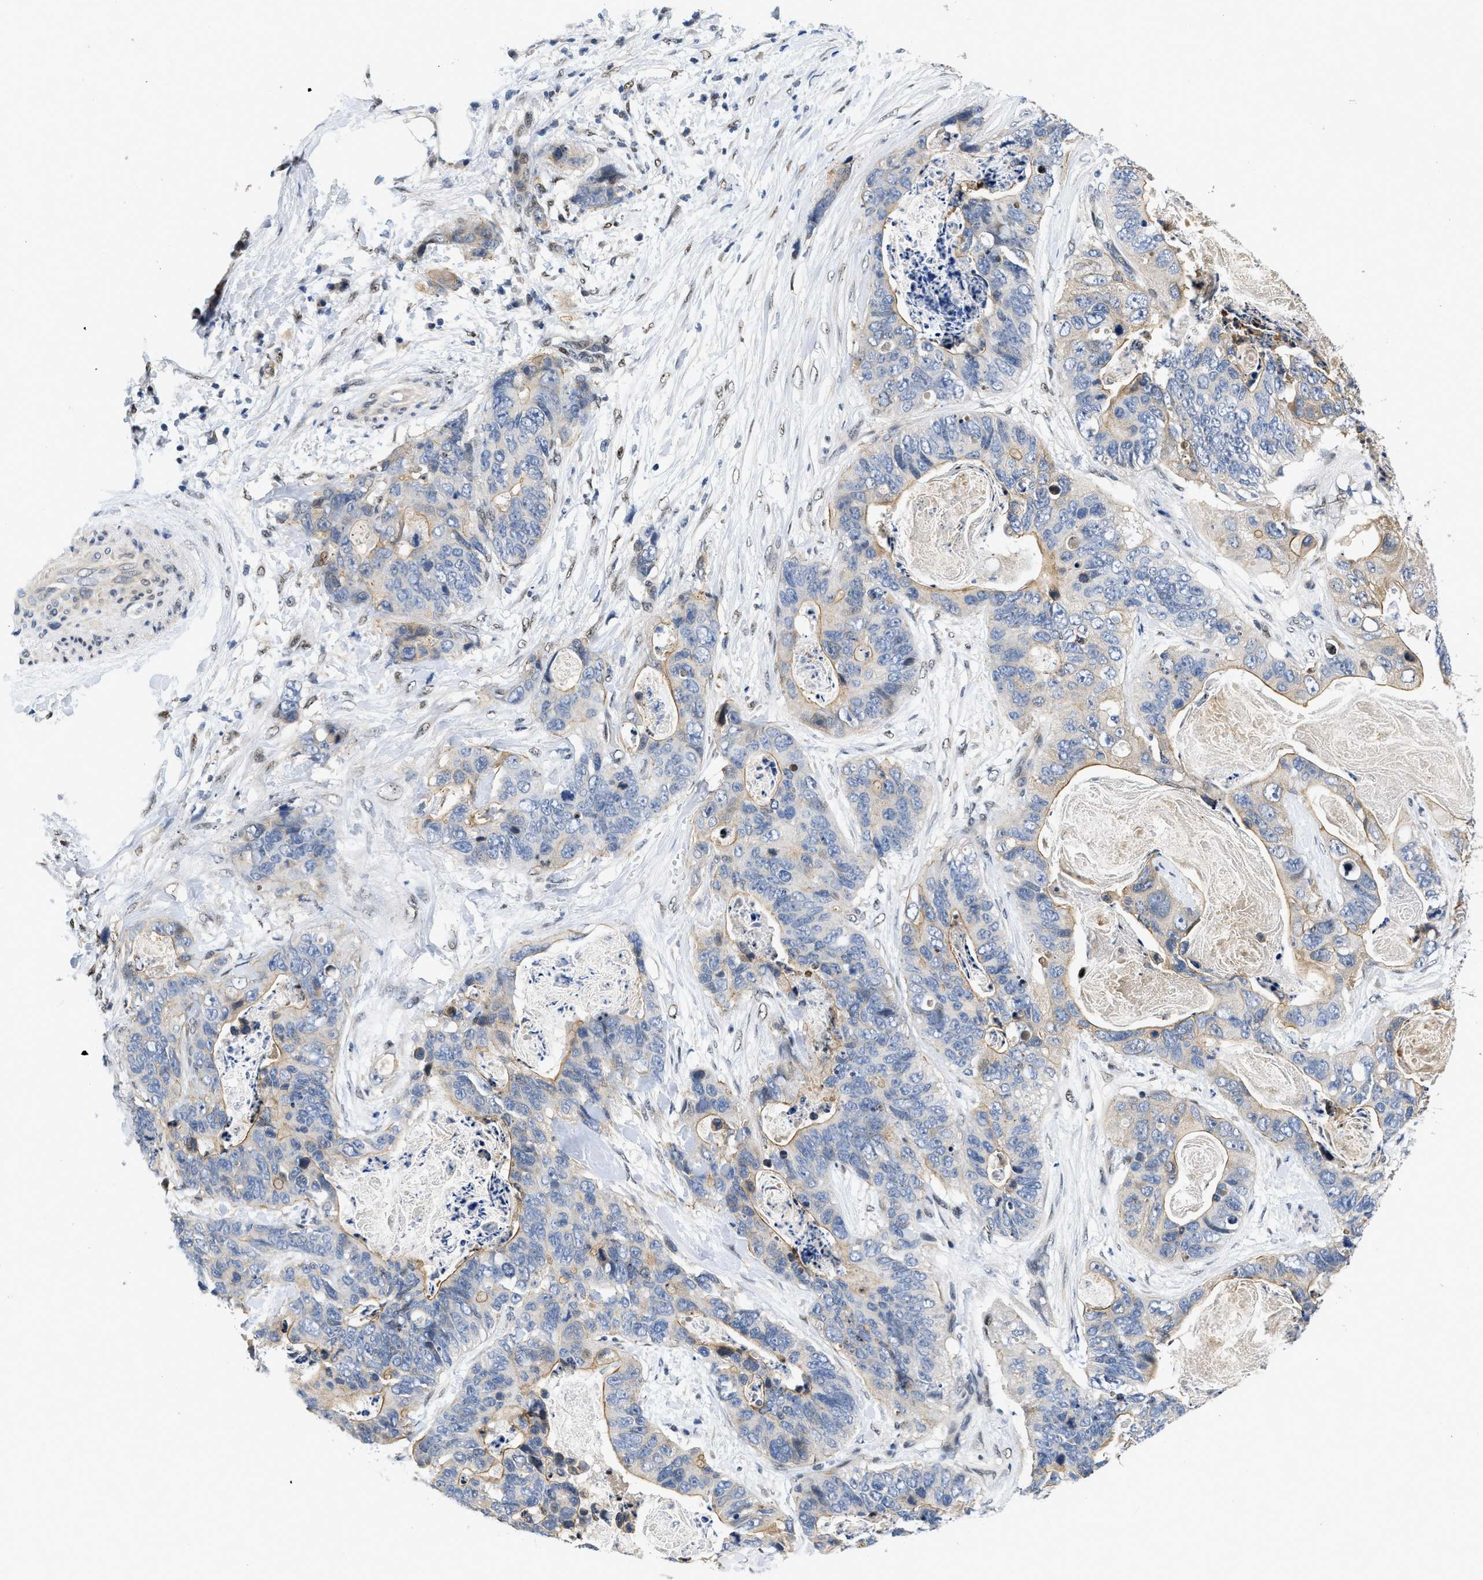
{"staining": {"intensity": "moderate", "quantity": "<25%", "location": "cytoplasmic/membranous,nuclear"}, "tissue": "stomach cancer", "cell_type": "Tumor cells", "image_type": "cancer", "snomed": [{"axis": "morphology", "description": "Adenocarcinoma, NOS"}, {"axis": "topography", "description": "Stomach"}], "caption": "Protein expression analysis of human stomach cancer reveals moderate cytoplasmic/membranous and nuclear expression in about <25% of tumor cells.", "gene": "VIP", "patient": {"sex": "female", "age": 89}}